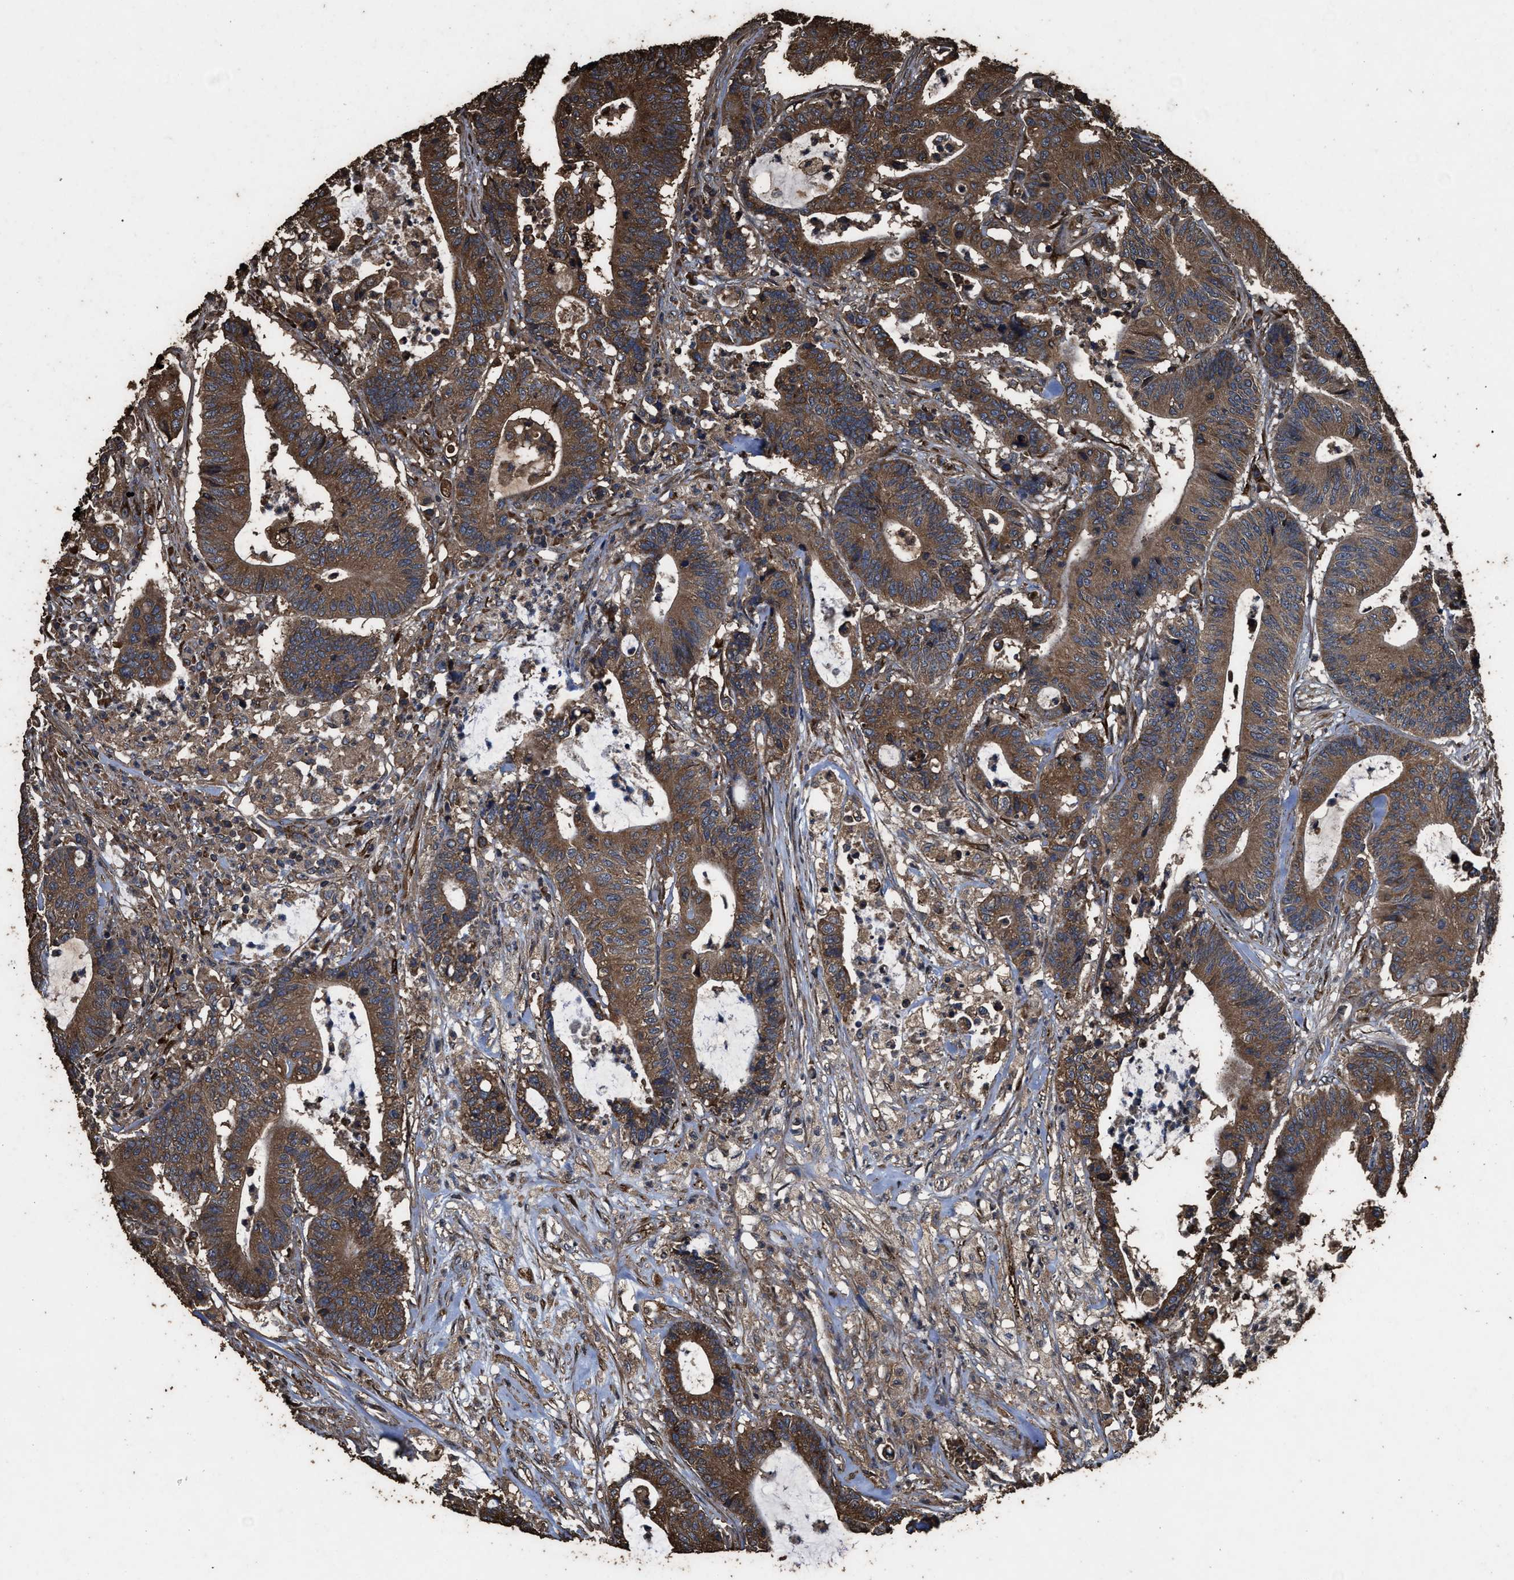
{"staining": {"intensity": "strong", "quantity": ">75%", "location": "cytoplasmic/membranous"}, "tissue": "colorectal cancer", "cell_type": "Tumor cells", "image_type": "cancer", "snomed": [{"axis": "morphology", "description": "Adenocarcinoma, NOS"}, {"axis": "topography", "description": "Colon"}], "caption": "The micrograph reveals immunohistochemical staining of colorectal cancer. There is strong cytoplasmic/membranous staining is identified in about >75% of tumor cells.", "gene": "ZMYND19", "patient": {"sex": "female", "age": 84}}